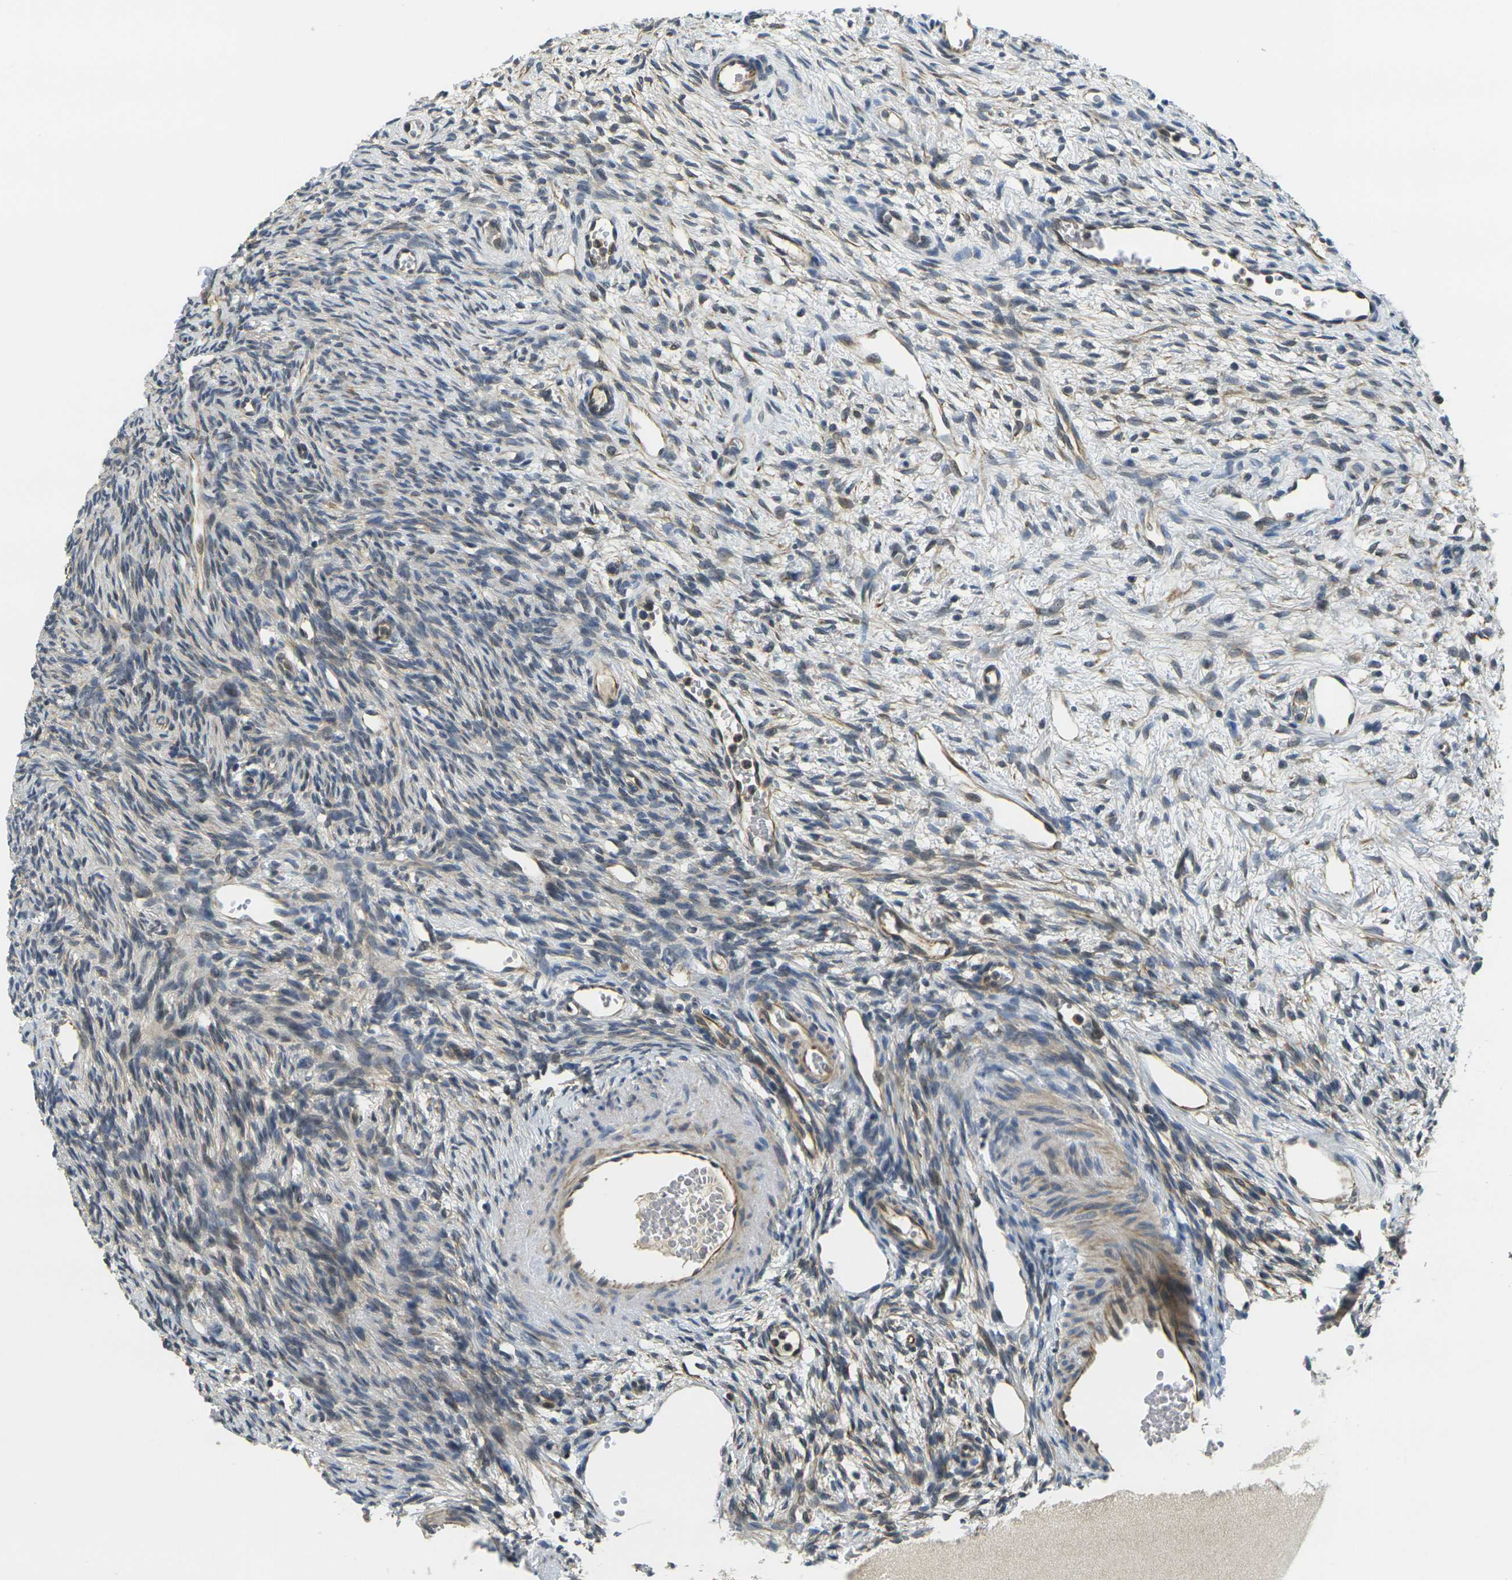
{"staining": {"intensity": "moderate", "quantity": ">75%", "location": "cytoplasmic/membranous"}, "tissue": "ovary", "cell_type": "Follicle cells", "image_type": "normal", "snomed": [{"axis": "morphology", "description": "Normal tissue, NOS"}, {"axis": "topography", "description": "Ovary"}], "caption": "Follicle cells show medium levels of moderate cytoplasmic/membranous expression in about >75% of cells in unremarkable ovary. The protein is stained brown, and the nuclei are stained in blue (DAB (3,3'-diaminobenzidine) IHC with brightfield microscopy, high magnification).", "gene": "MINAR2", "patient": {"sex": "female", "age": 33}}